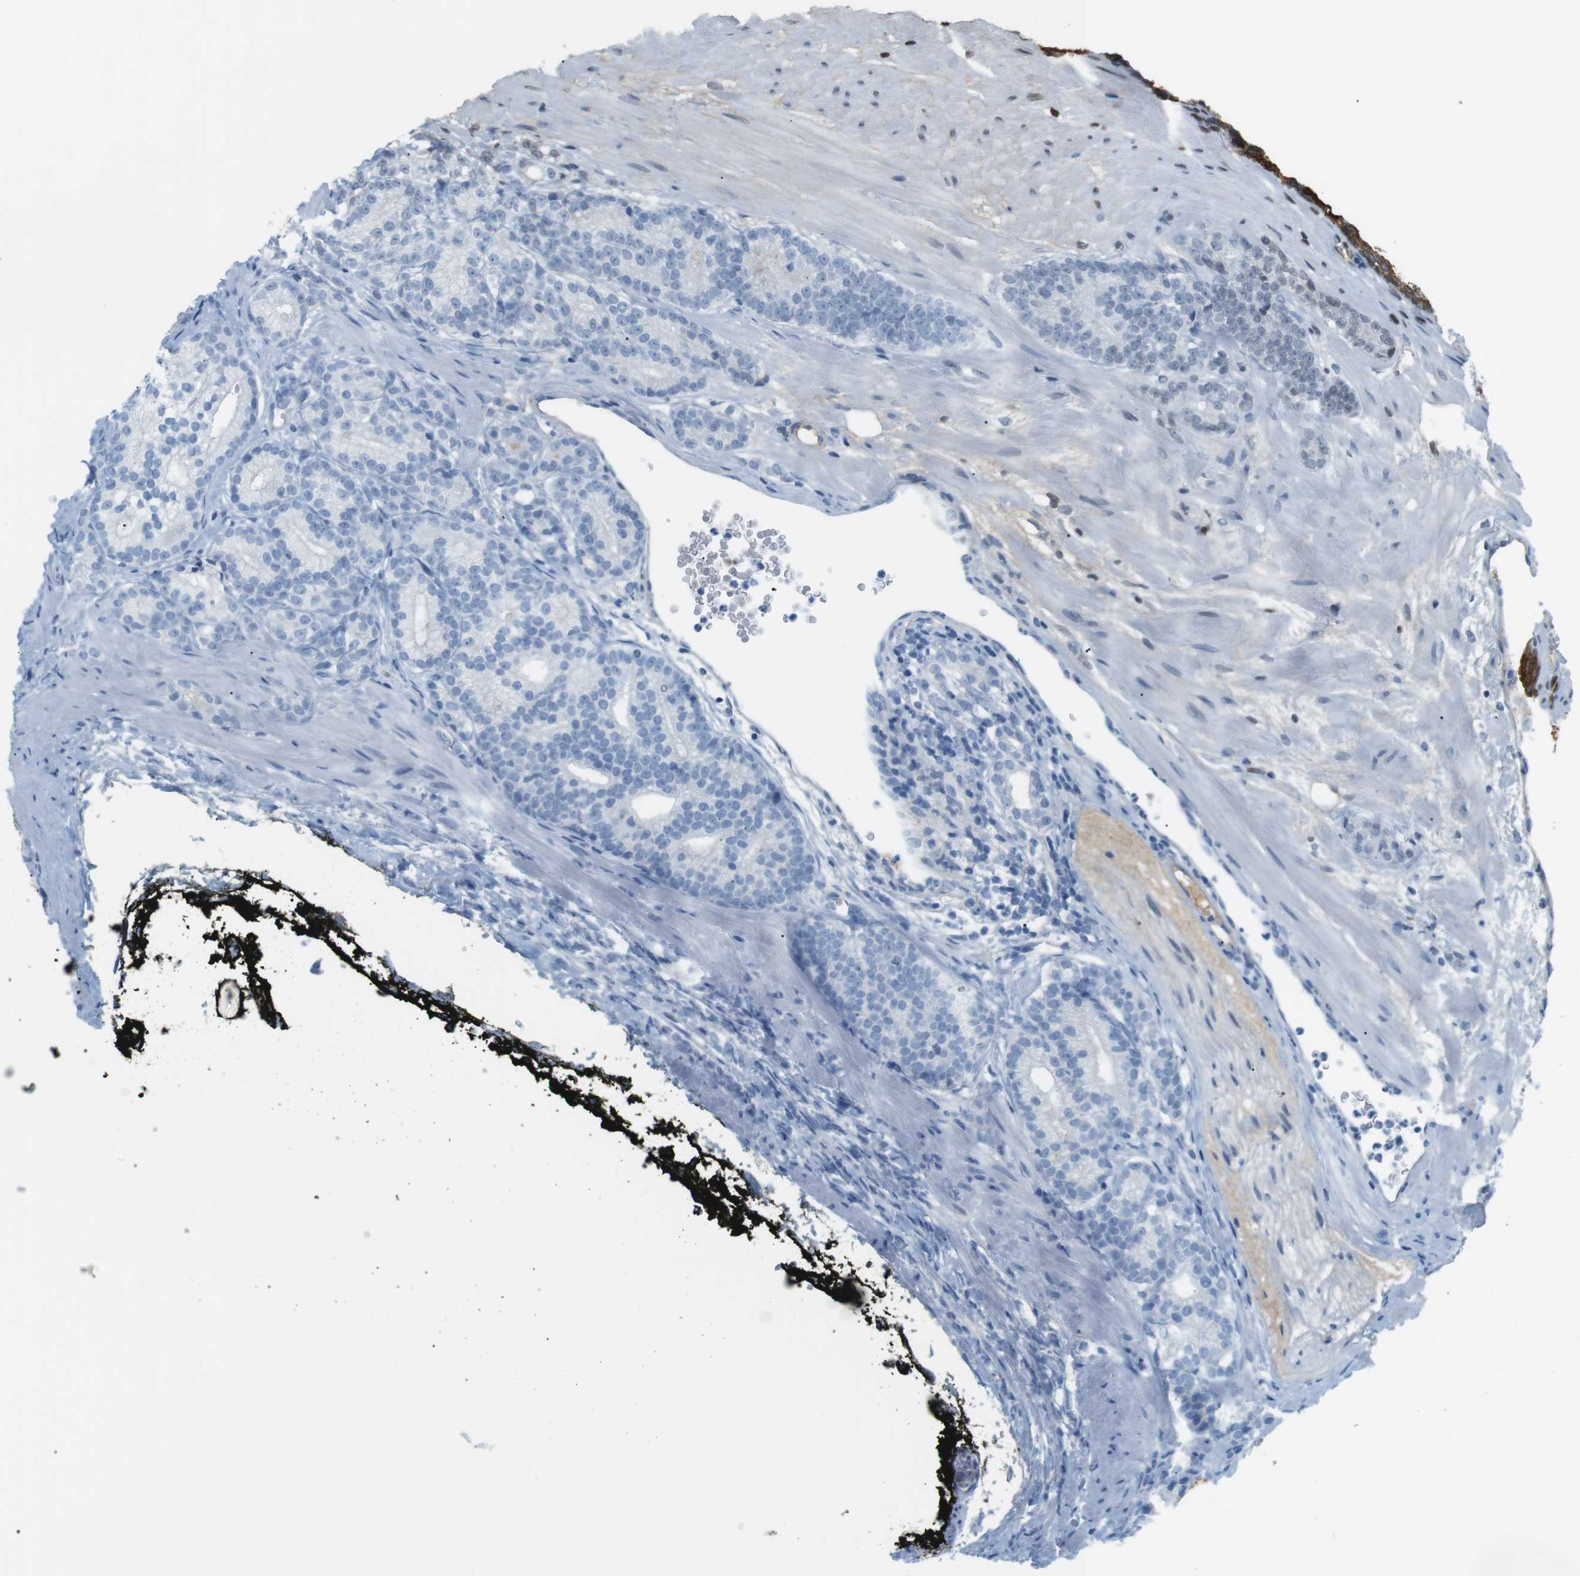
{"staining": {"intensity": "strong", "quantity": "25%-75%", "location": "cytoplasmic/membranous,nuclear"}, "tissue": "prostate cancer", "cell_type": "Tumor cells", "image_type": "cancer", "snomed": [{"axis": "morphology", "description": "Adenocarcinoma, High grade"}, {"axis": "topography", "description": "Prostate"}], "caption": "A high-resolution photomicrograph shows immunohistochemistry staining of prostate high-grade adenocarcinoma, which displays strong cytoplasmic/membranous and nuclear positivity in approximately 25%-75% of tumor cells.", "gene": "AZGP1", "patient": {"sex": "male", "age": 61}}